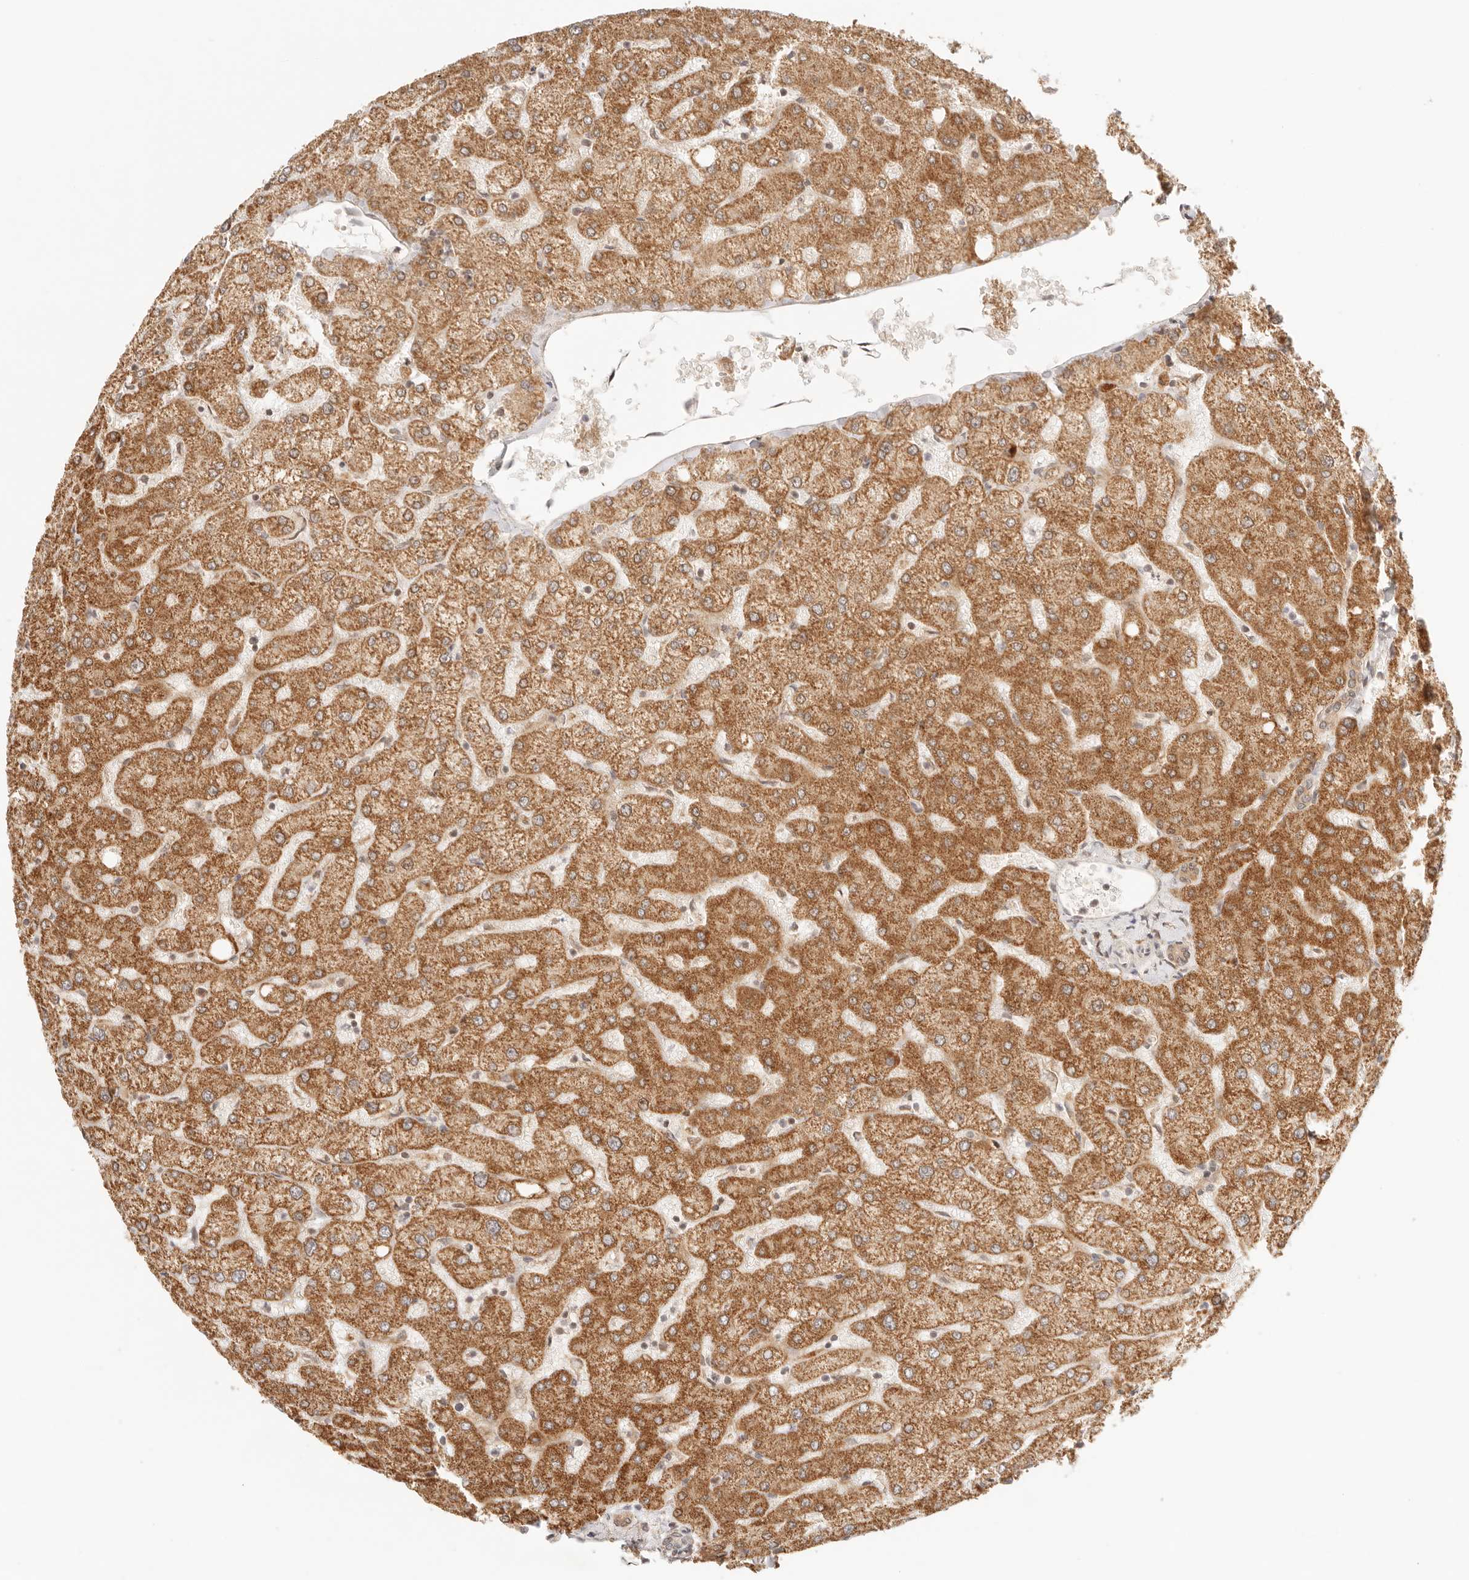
{"staining": {"intensity": "moderate", "quantity": ">75%", "location": "cytoplasmic/membranous"}, "tissue": "liver", "cell_type": "Cholangiocytes", "image_type": "normal", "snomed": [{"axis": "morphology", "description": "Normal tissue, NOS"}, {"axis": "topography", "description": "Liver"}], "caption": "A medium amount of moderate cytoplasmic/membranous staining is present in about >75% of cholangiocytes in normal liver. Nuclei are stained in blue.", "gene": "COA6", "patient": {"sex": "female", "age": 54}}